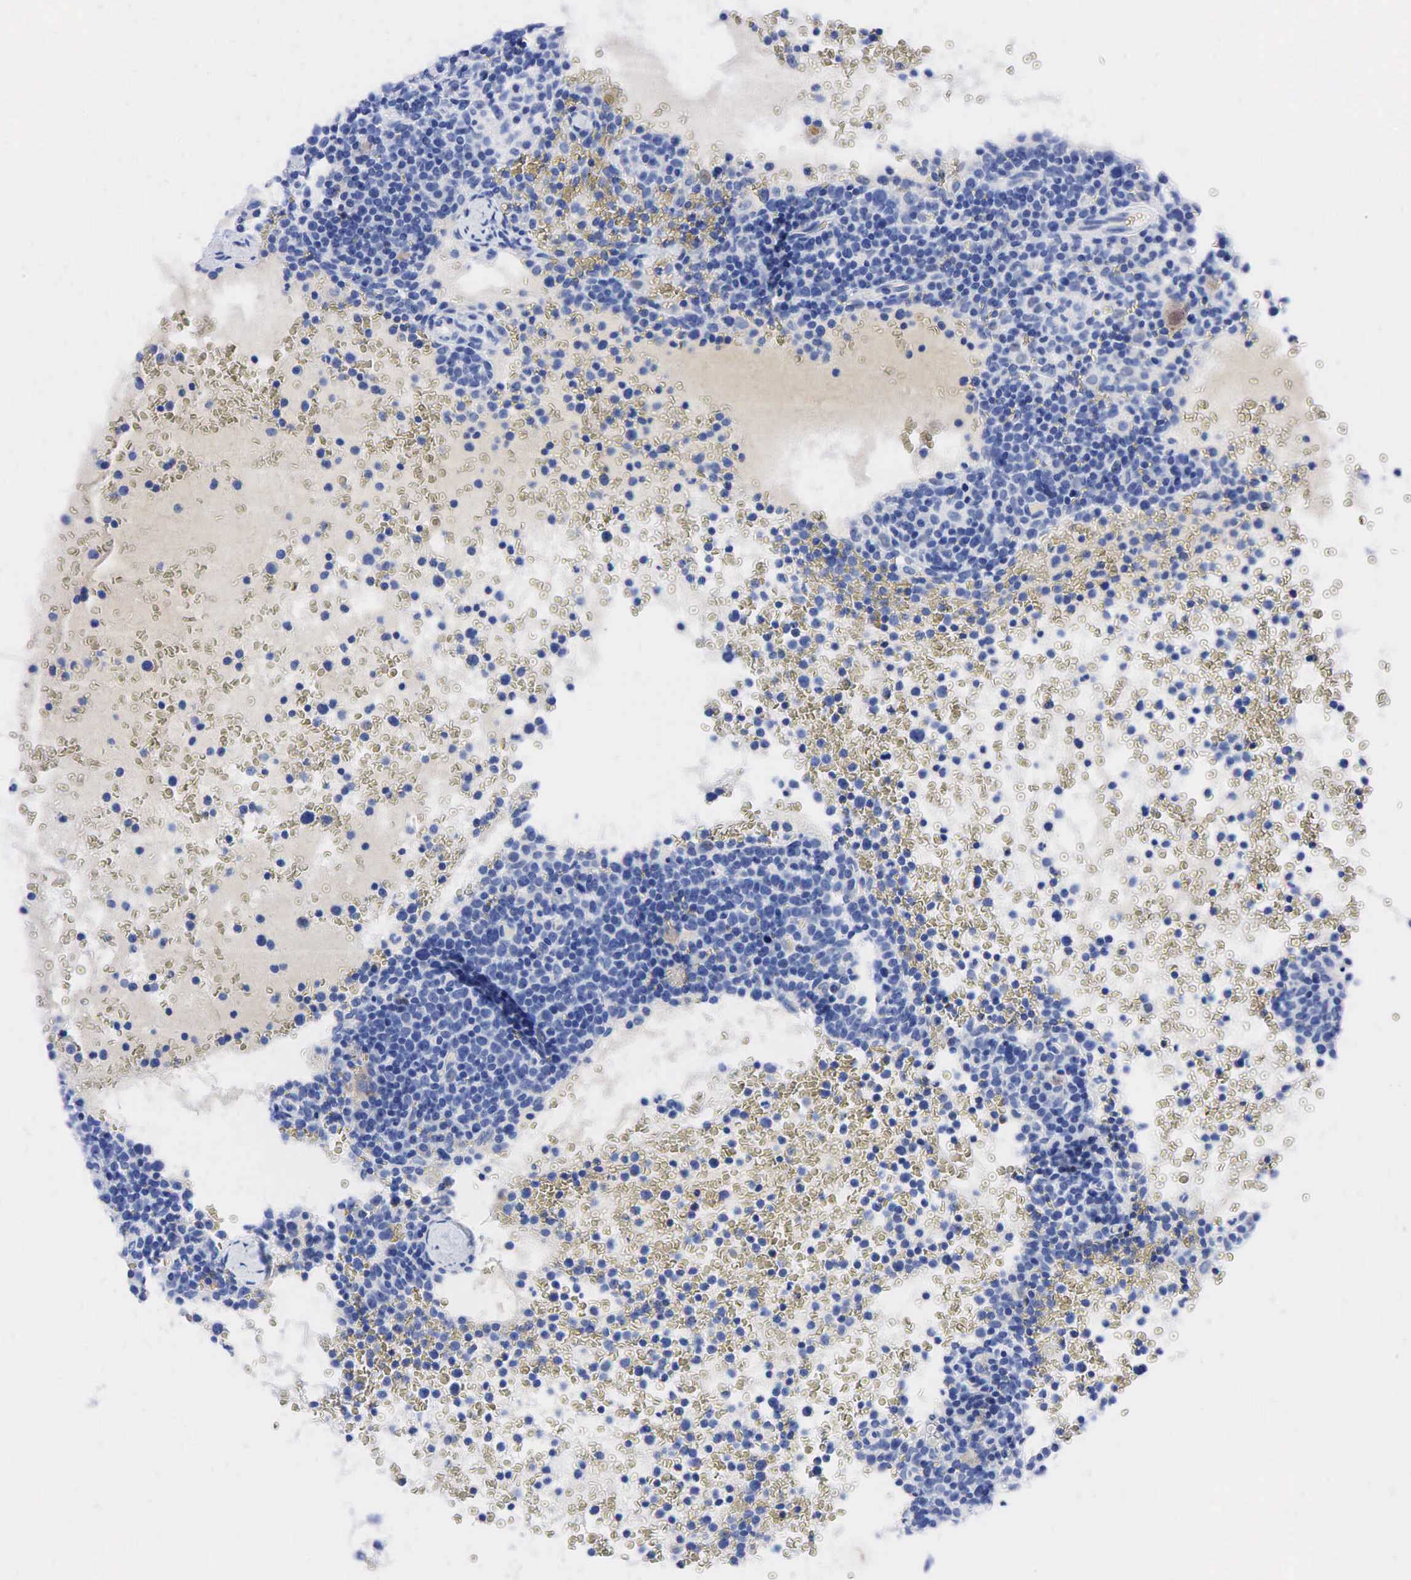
{"staining": {"intensity": "negative", "quantity": "none", "location": "none"}, "tissue": "lymphoma", "cell_type": "Tumor cells", "image_type": "cancer", "snomed": [{"axis": "morphology", "description": "Malignant lymphoma, non-Hodgkin's type, High grade"}, {"axis": "topography", "description": "Lymph node"}], "caption": "There is no significant staining in tumor cells of lymphoma.", "gene": "NKX2-1", "patient": {"sex": "female", "age": 76}}